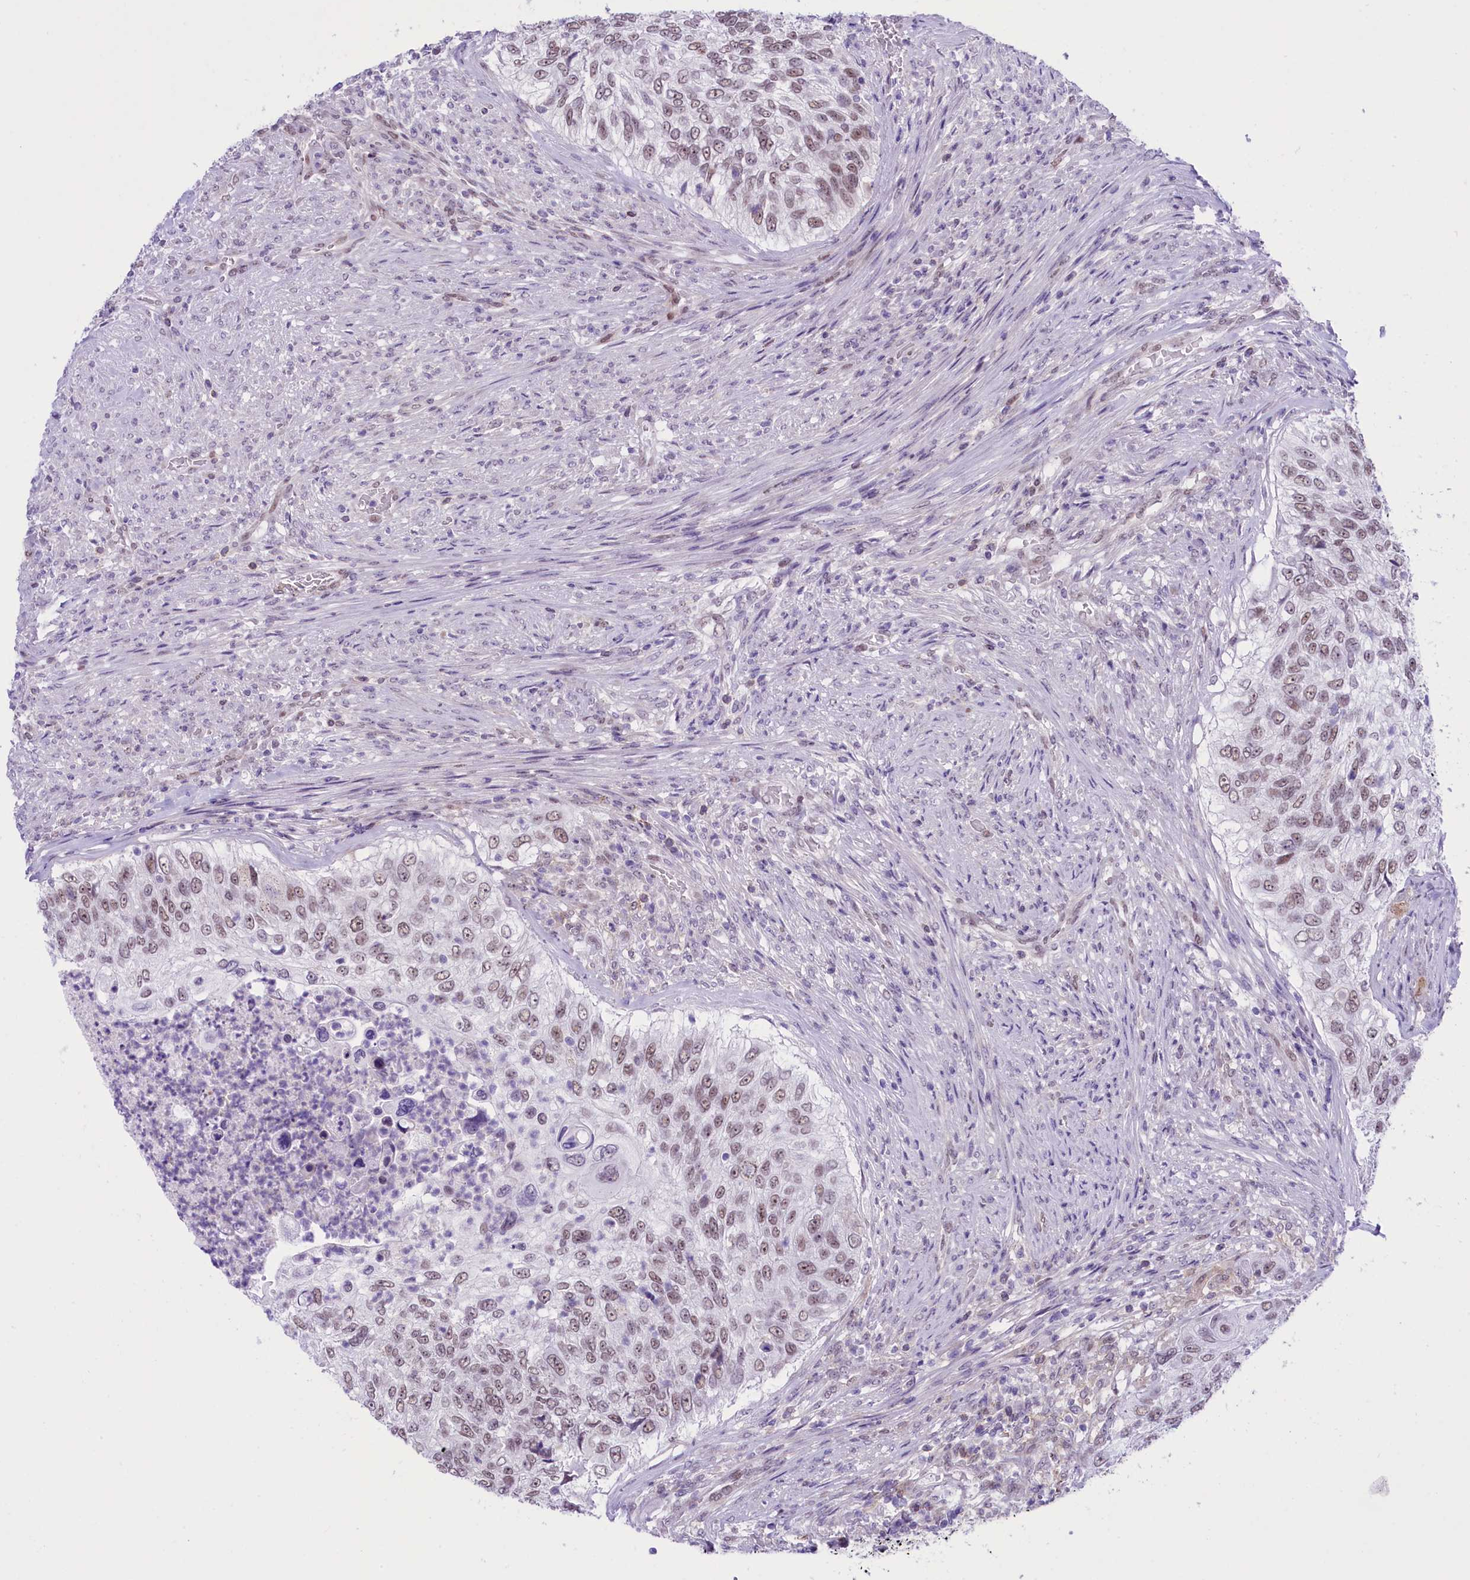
{"staining": {"intensity": "weak", "quantity": ">75%", "location": "nuclear"}, "tissue": "urothelial cancer", "cell_type": "Tumor cells", "image_type": "cancer", "snomed": [{"axis": "morphology", "description": "Urothelial carcinoma, High grade"}, {"axis": "topography", "description": "Urinary bladder"}], "caption": "About >75% of tumor cells in human high-grade urothelial carcinoma exhibit weak nuclear protein staining as visualized by brown immunohistochemical staining.", "gene": "RPS6KB1", "patient": {"sex": "female", "age": 60}}